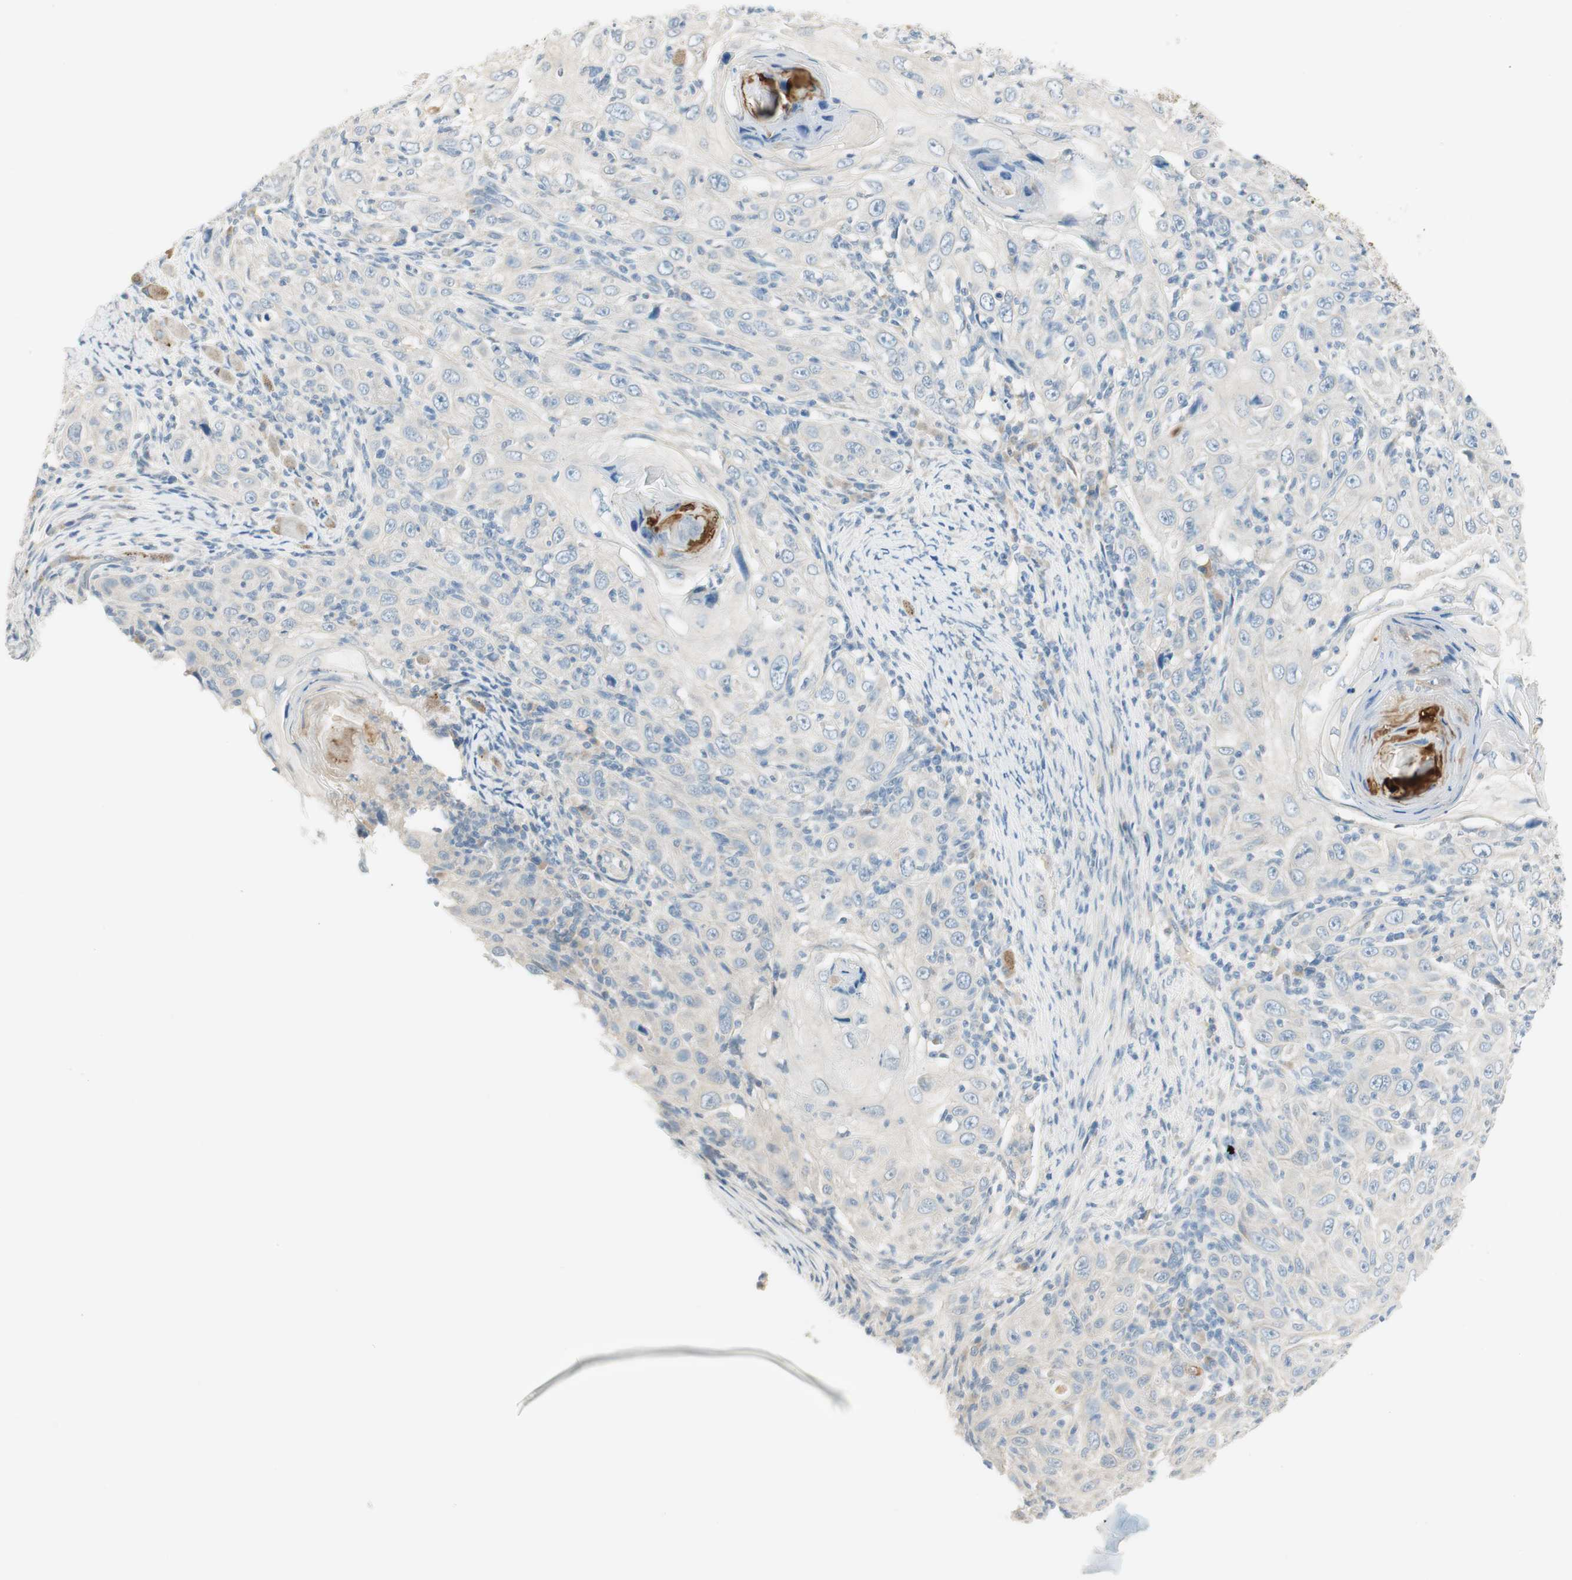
{"staining": {"intensity": "negative", "quantity": "none", "location": "none"}, "tissue": "skin cancer", "cell_type": "Tumor cells", "image_type": "cancer", "snomed": [{"axis": "morphology", "description": "Squamous cell carcinoma, NOS"}, {"axis": "topography", "description": "Skin"}], "caption": "The photomicrograph exhibits no staining of tumor cells in skin squamous cell carcinoma. (Immunohistochemistry, brightfield microscopy, high magnification).", "gene": "TACR3", "patient": {"sex": "female", "age": 88}}